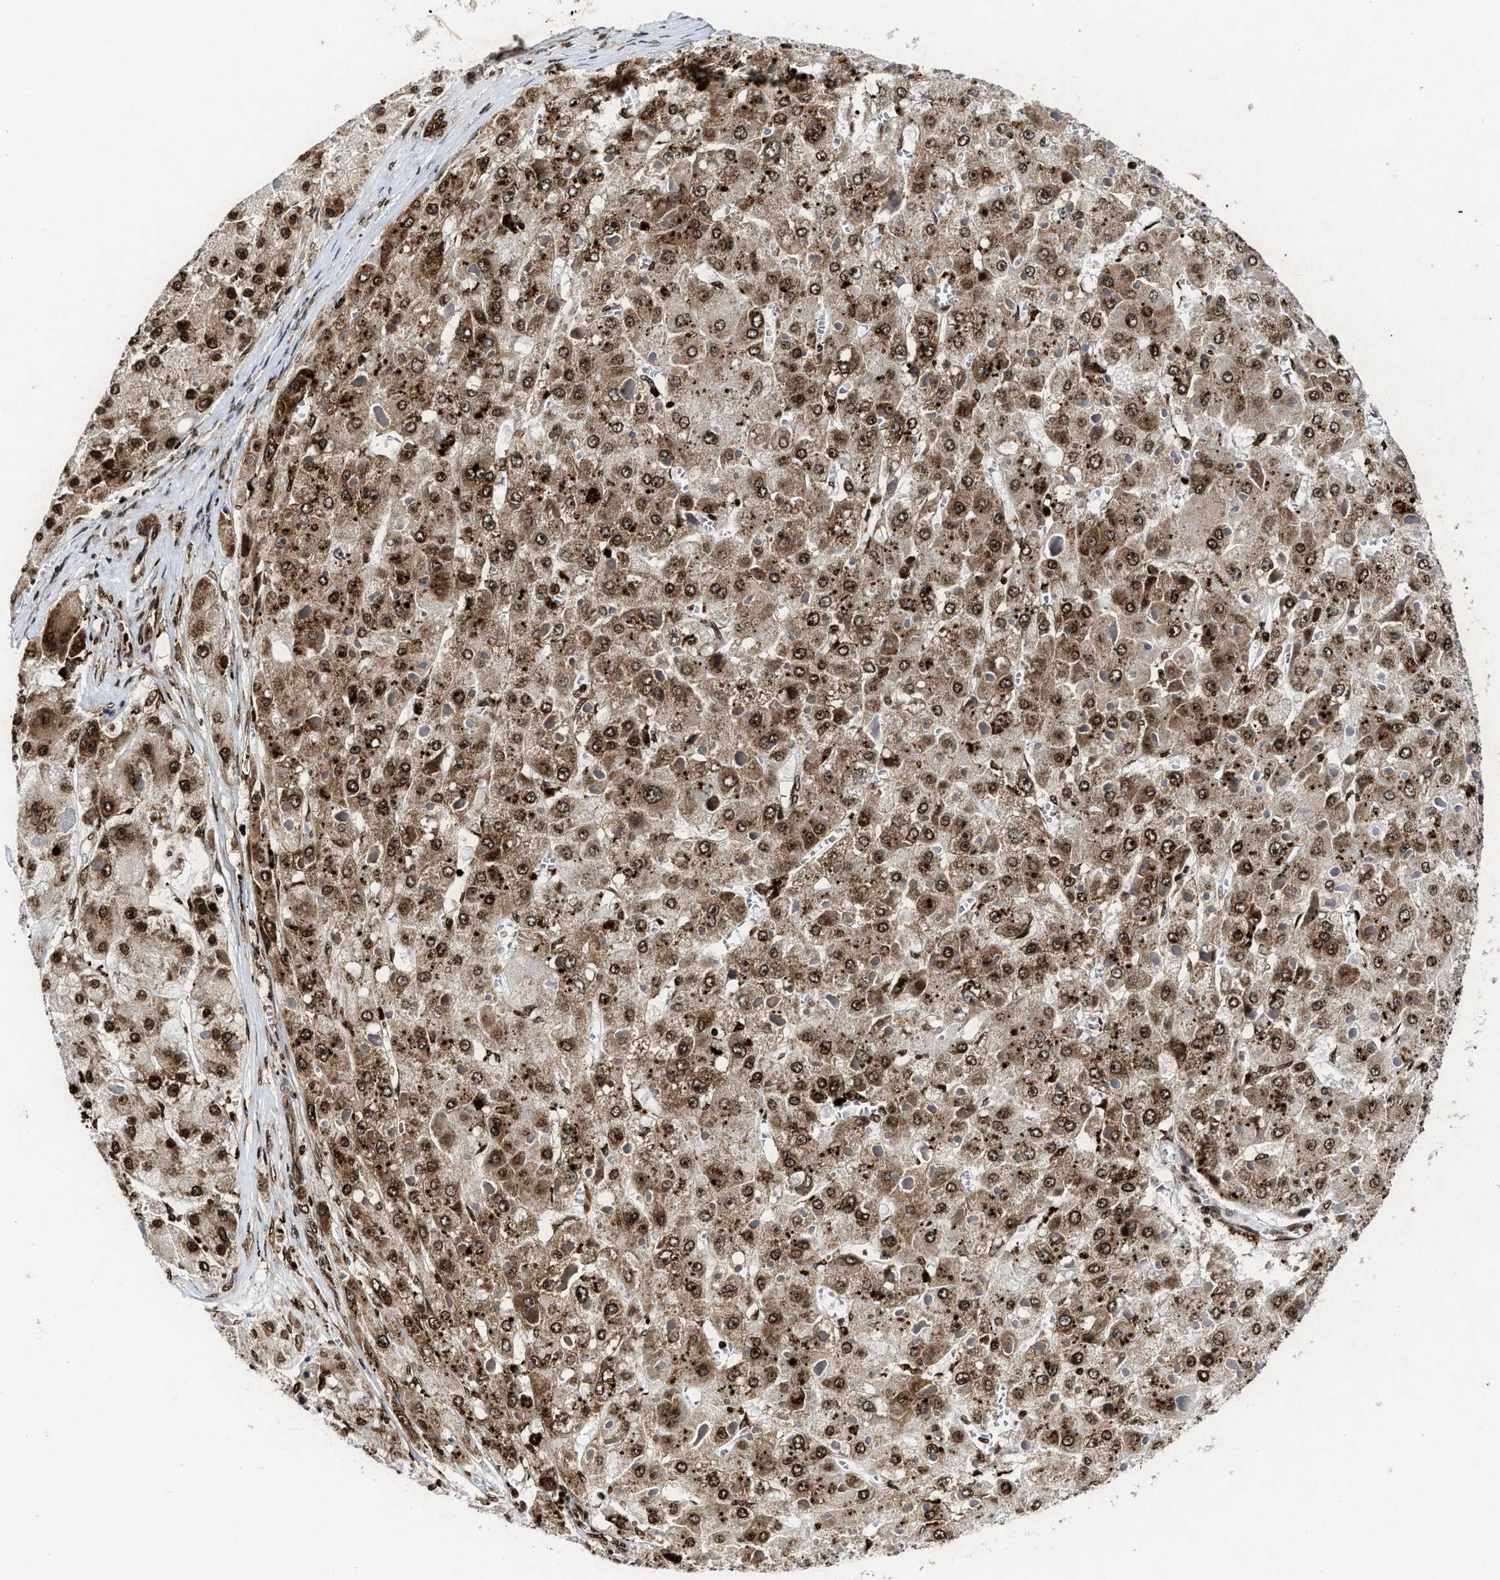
{"staining": {"intensity": "moderate", "quantity": ">75%", "location": "cytoplasmic/membranous,nuclear"}, "tissue": "liver cancer", "cell_type": "Tumor cells", "image_type": "cancer", "snomed": [{"axis": "morphology", "description": "Carcinoma, Hepatocellular, NOS"}, {"axis": "topography", "description": "Liver"}], "caption": "Human liver cancer (hepatocellular carcinoma) stained with a protein marker displays moderate staining in tumor cells.", "gene": "ALYREF", "patient": {"sex": "female", "age": 73}}